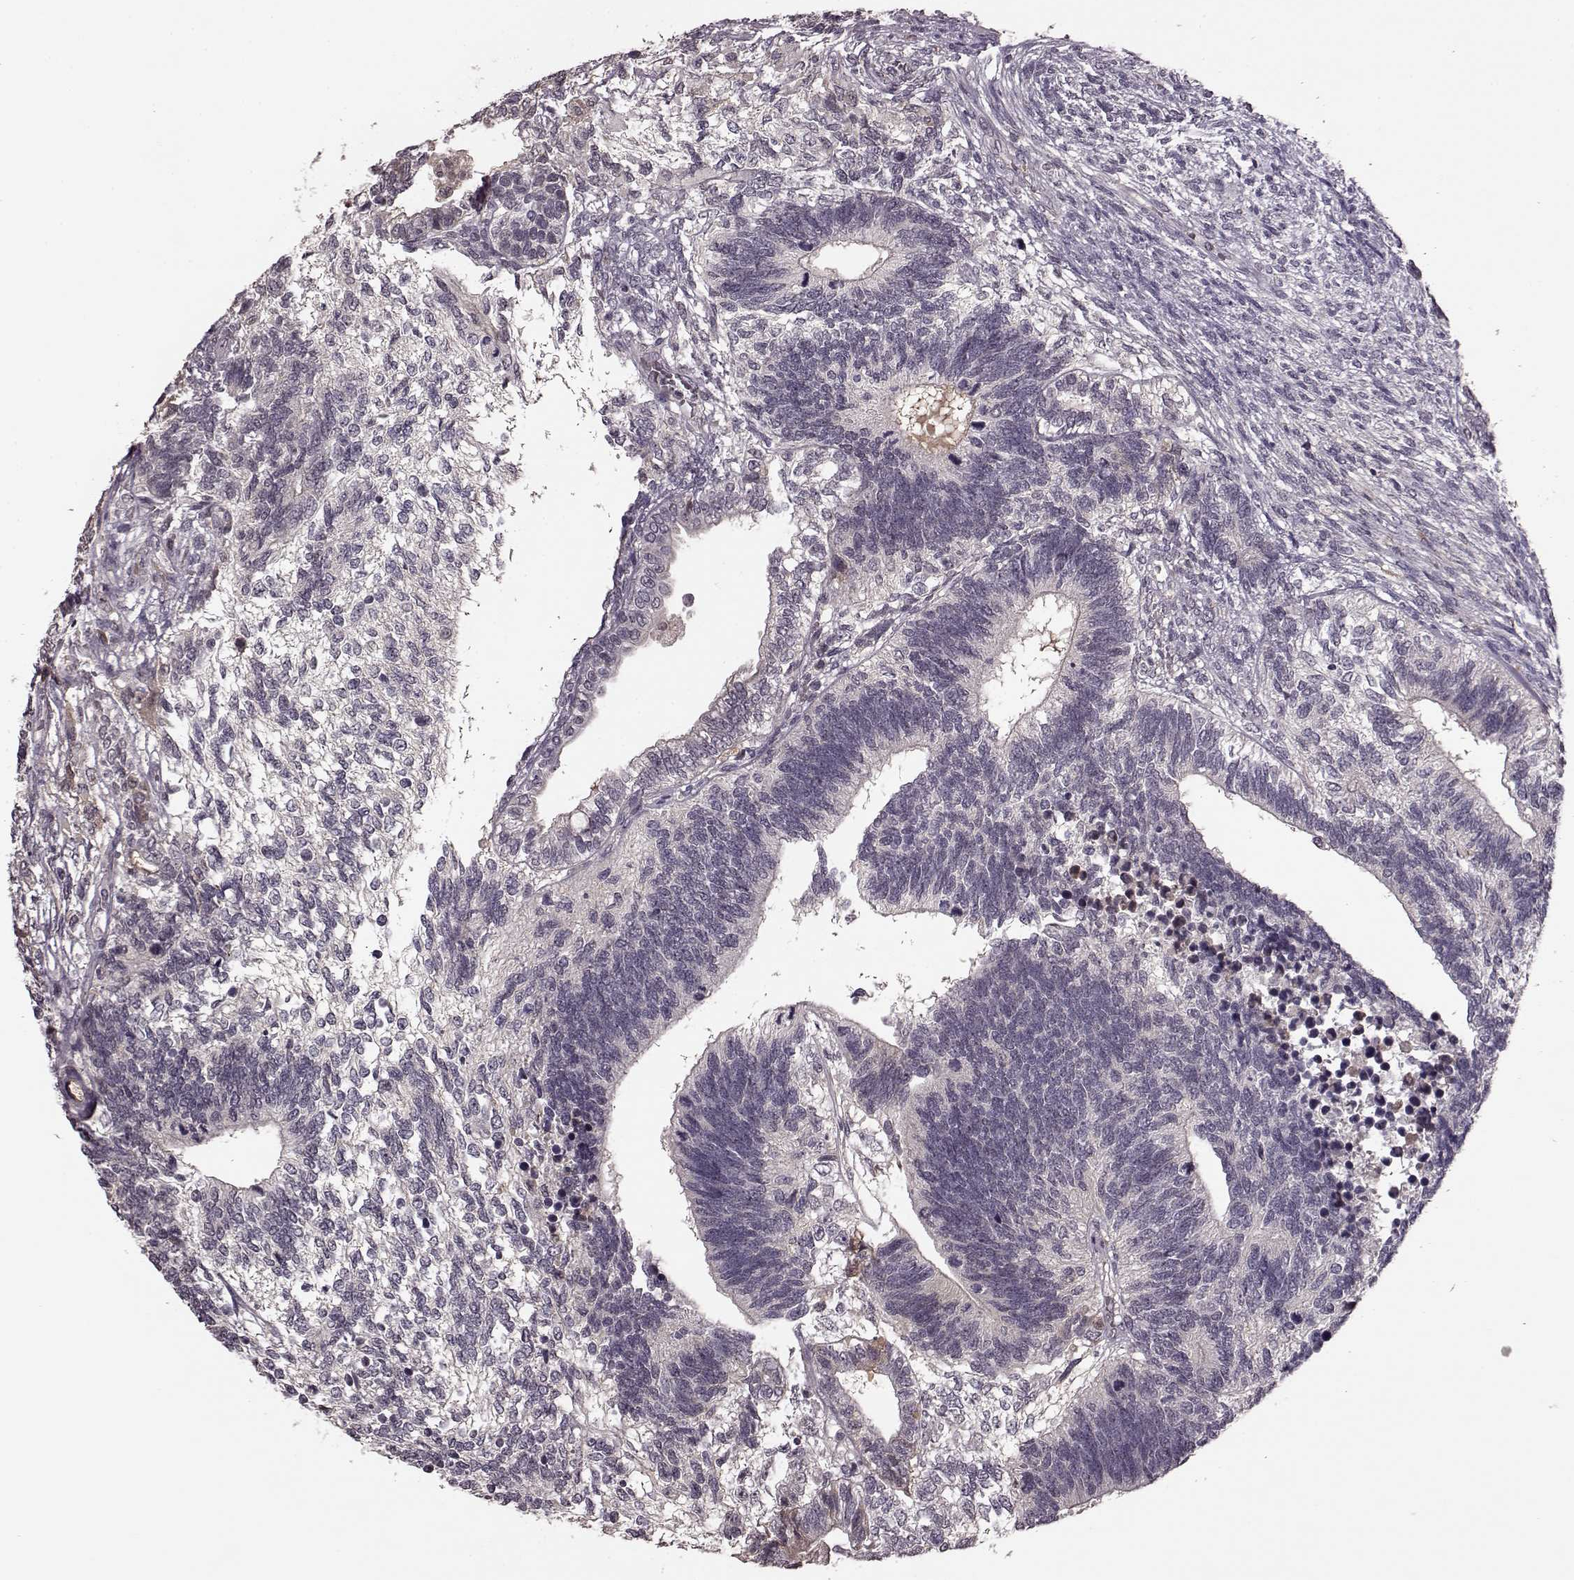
{"staining": {"intensity": "negative", "quantity": "none", "location": "none"}, "tissue": "testis cancer", "cell_type": "Tumor cells", "image_type": "cancer", "snomed": [{"axis": "morphology", "description": "Seminoma, NOS"}, {"axis": "morphology", "description": "Carcinoma, Embryonal, NOS"}, {"axis": "topography", "description": "Testis"}], "caption": "Histopathology image shows no significant protein positivity in tumor cells of embryonal carcinoma (testis). (Immunohistochemistry, brightfield microscopy, high magnification).", "gene": "NRL", "patient": {"sex": "male", "age": 41}}